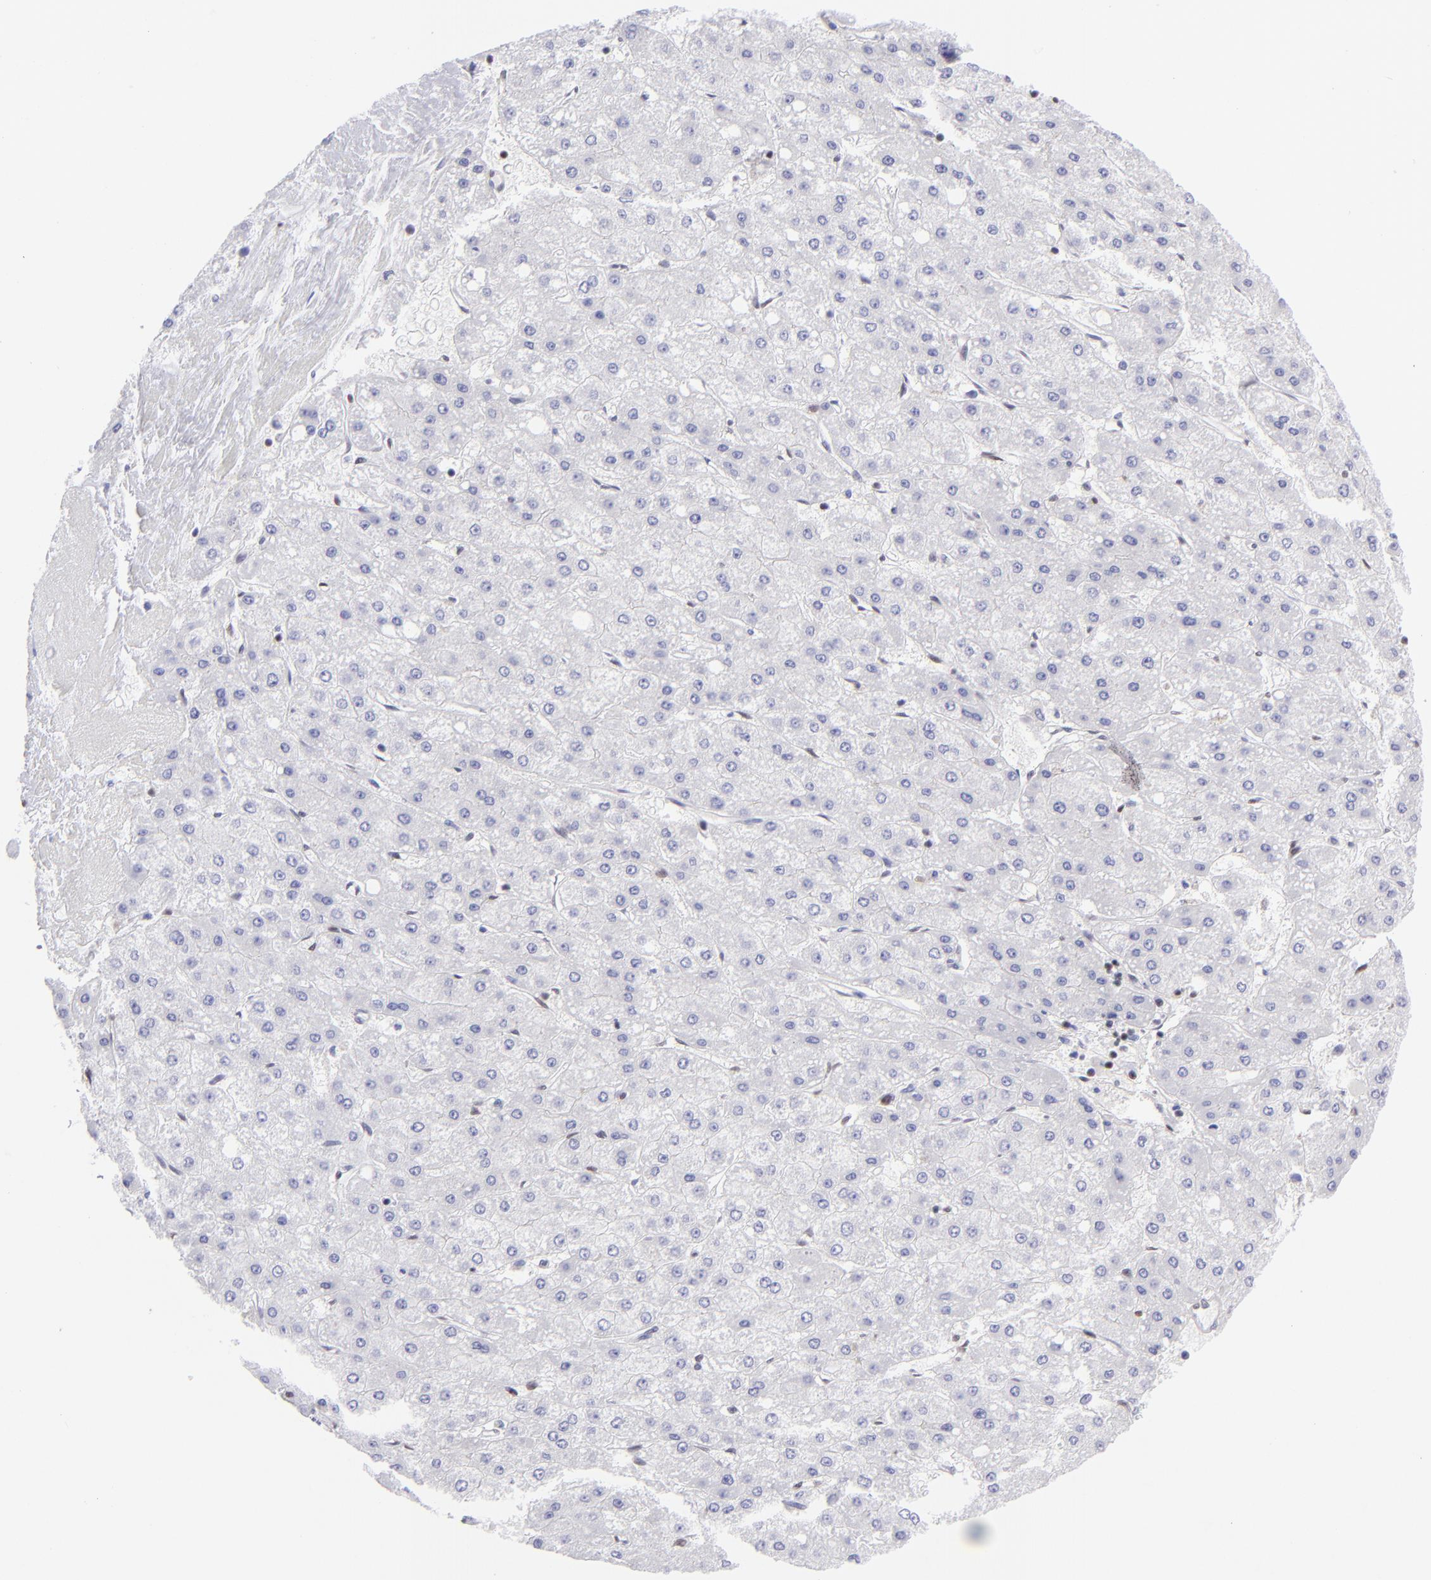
{"staining": {"intensity": "negative", "quantity": "none", "location": "none"}, "tissue": "liver cancer", "cell_type": "Tumor cells", "image_type": "cancer", "snomed": [{"axis": "morphology", "description": "Carcinoma, Hepatocellular, NOS"}, {"axis": "topography", "description": "Liver"}], "caption": "IHC of liver hepatocellular carcinoma reveals no positivity in tumor cells. (Brightfield microscopy of DAB (3,3'-diaminobenzidine) IHC at high magnification).", "gene": "ETS1", "patient": {"sex": "female", "age": 52}}